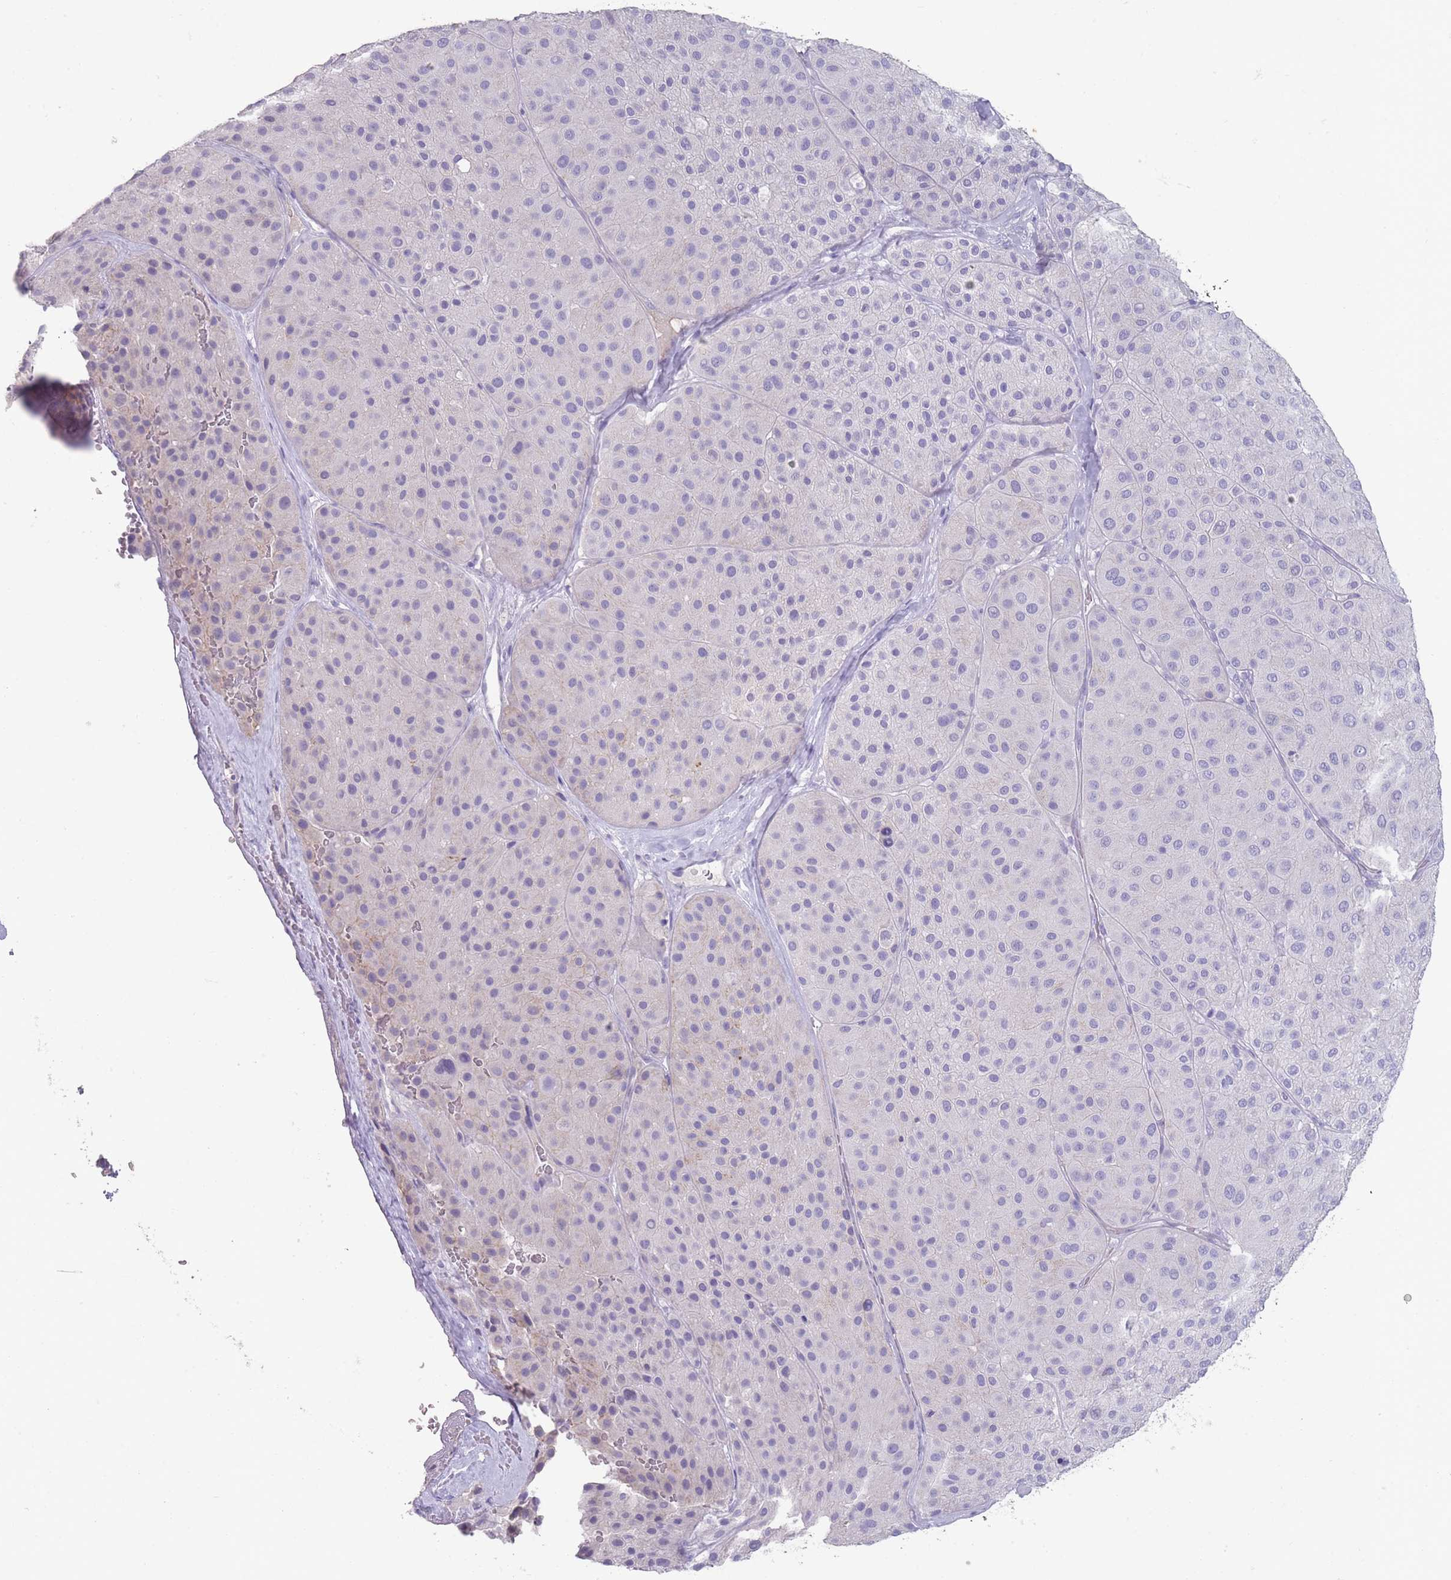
{"staining": {"intensity": "negative", "quantity": "none", "location": "none"}, "tissue": "melanoma", "cell_type": "Tumor cells", "image_type": "cancer", "snomed": [{"axis": "morphology", "description": "Malignant melanoma, Metastatic site"}, {"axis": "topography", "description": "Smooth muscle"}], "caption": "Immunohistochemistry micrograph of human malignant melanoma (metastatic site) stained for a protein (brown), which reveals no expression in tumor cells.", "gene": "RHBG", "patient": {"sex": "male", "age": 41}}